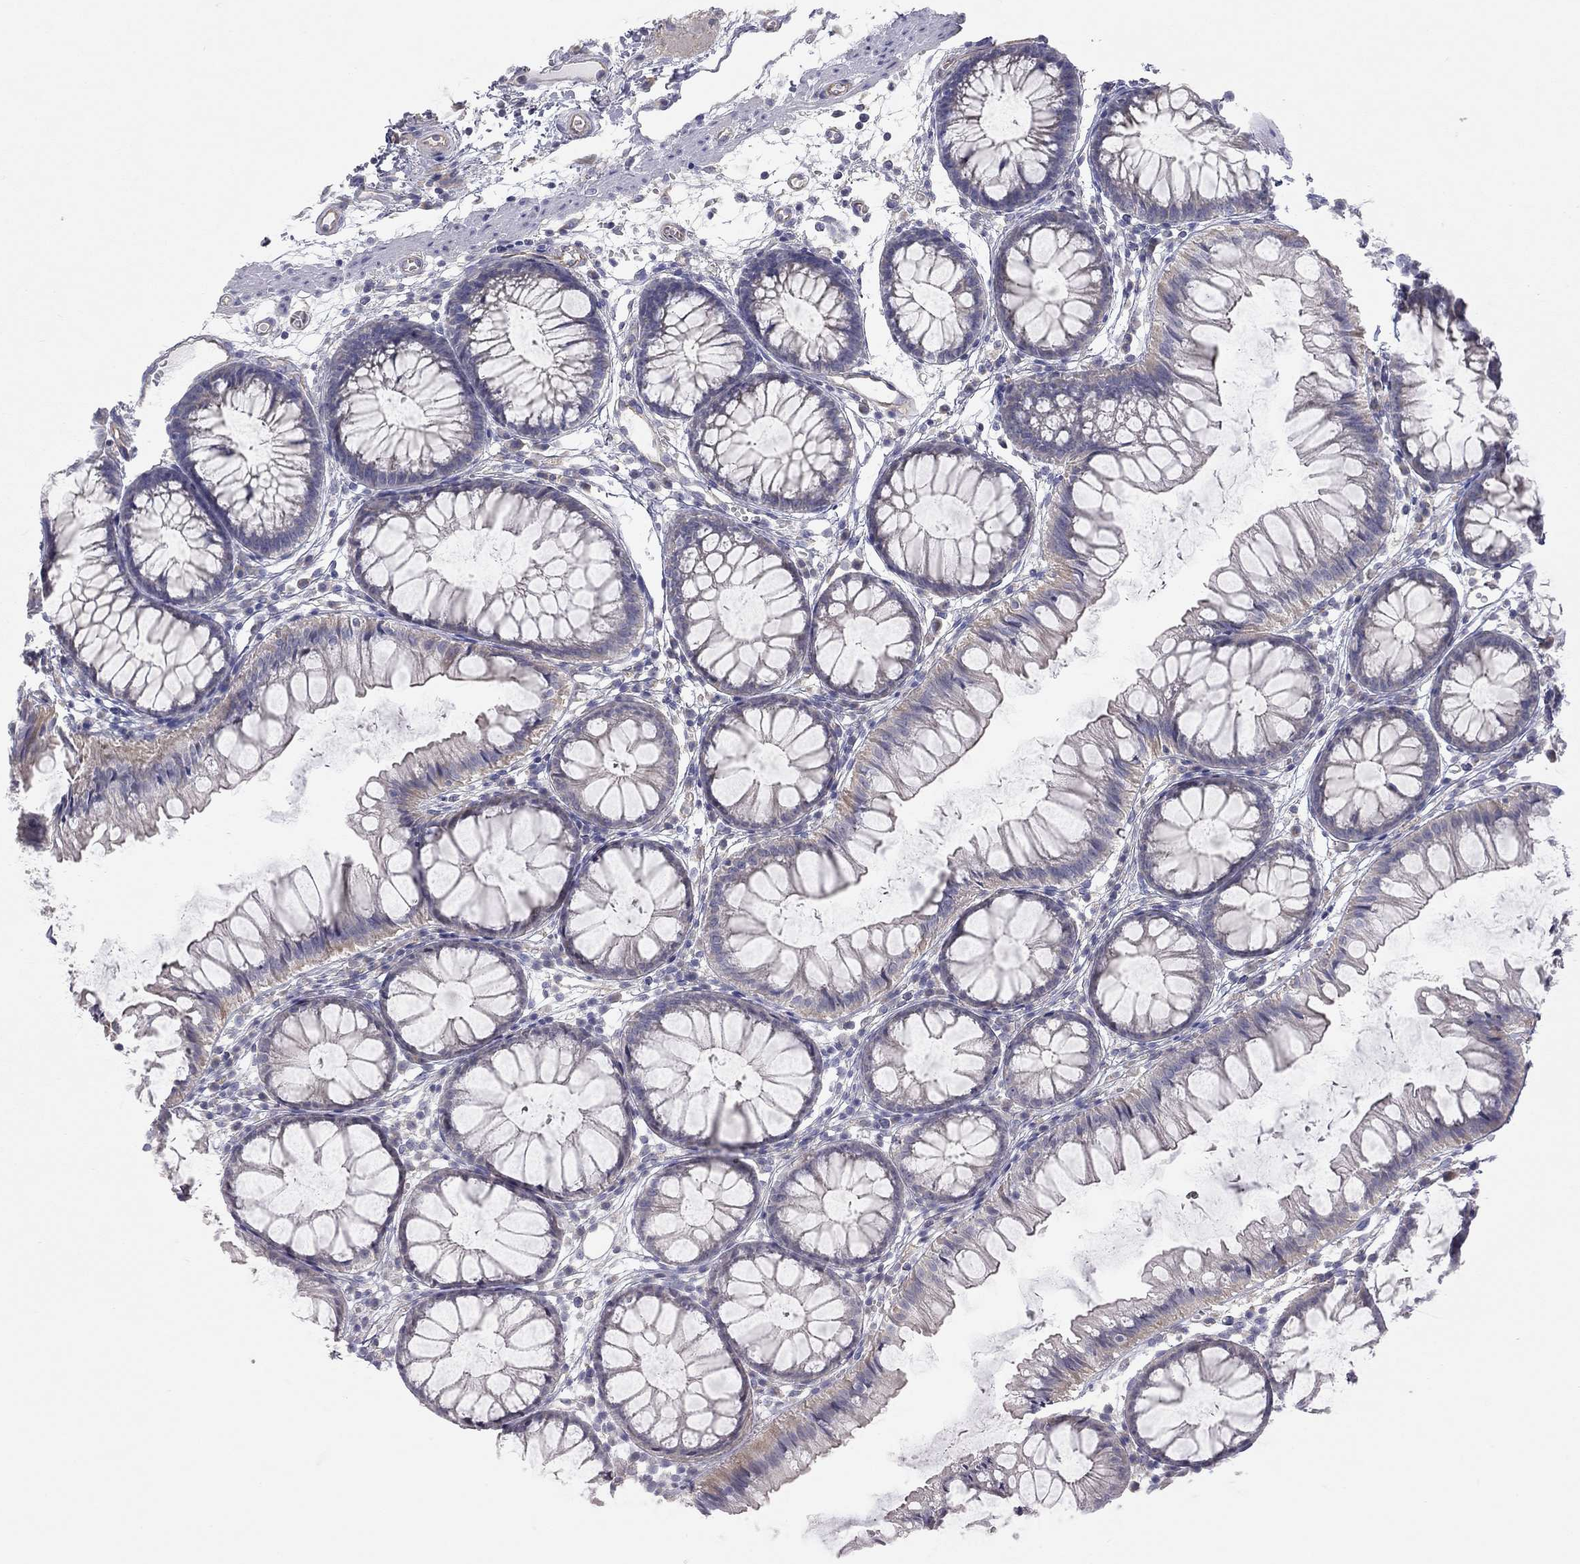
{"staining": {"intensity": "negative", "quantity": "none", "location": "none"}, "tissue": "colon", "cell_type": "Endothelial cells", "image_type": "normal", "snomed": [{"axis": "morphology", "description": "Normal tissue, NOS"}, {"axis": "morphology", "description": "Adenocarcinoma, NOS"}, {"axis": "topography", "description": "Colon"}], "caption": "Immunohistochemical staining of benign colon demonstrates no significant positivity in endothelial cells. (Stains: DAB immunohistochemistry (IHC) with hematoxylin counter stain, Microscopy: brightfield microscopy at high magnification).", "gene": "GPRC5B", "patient": {"sex": "male", "age": 65}}